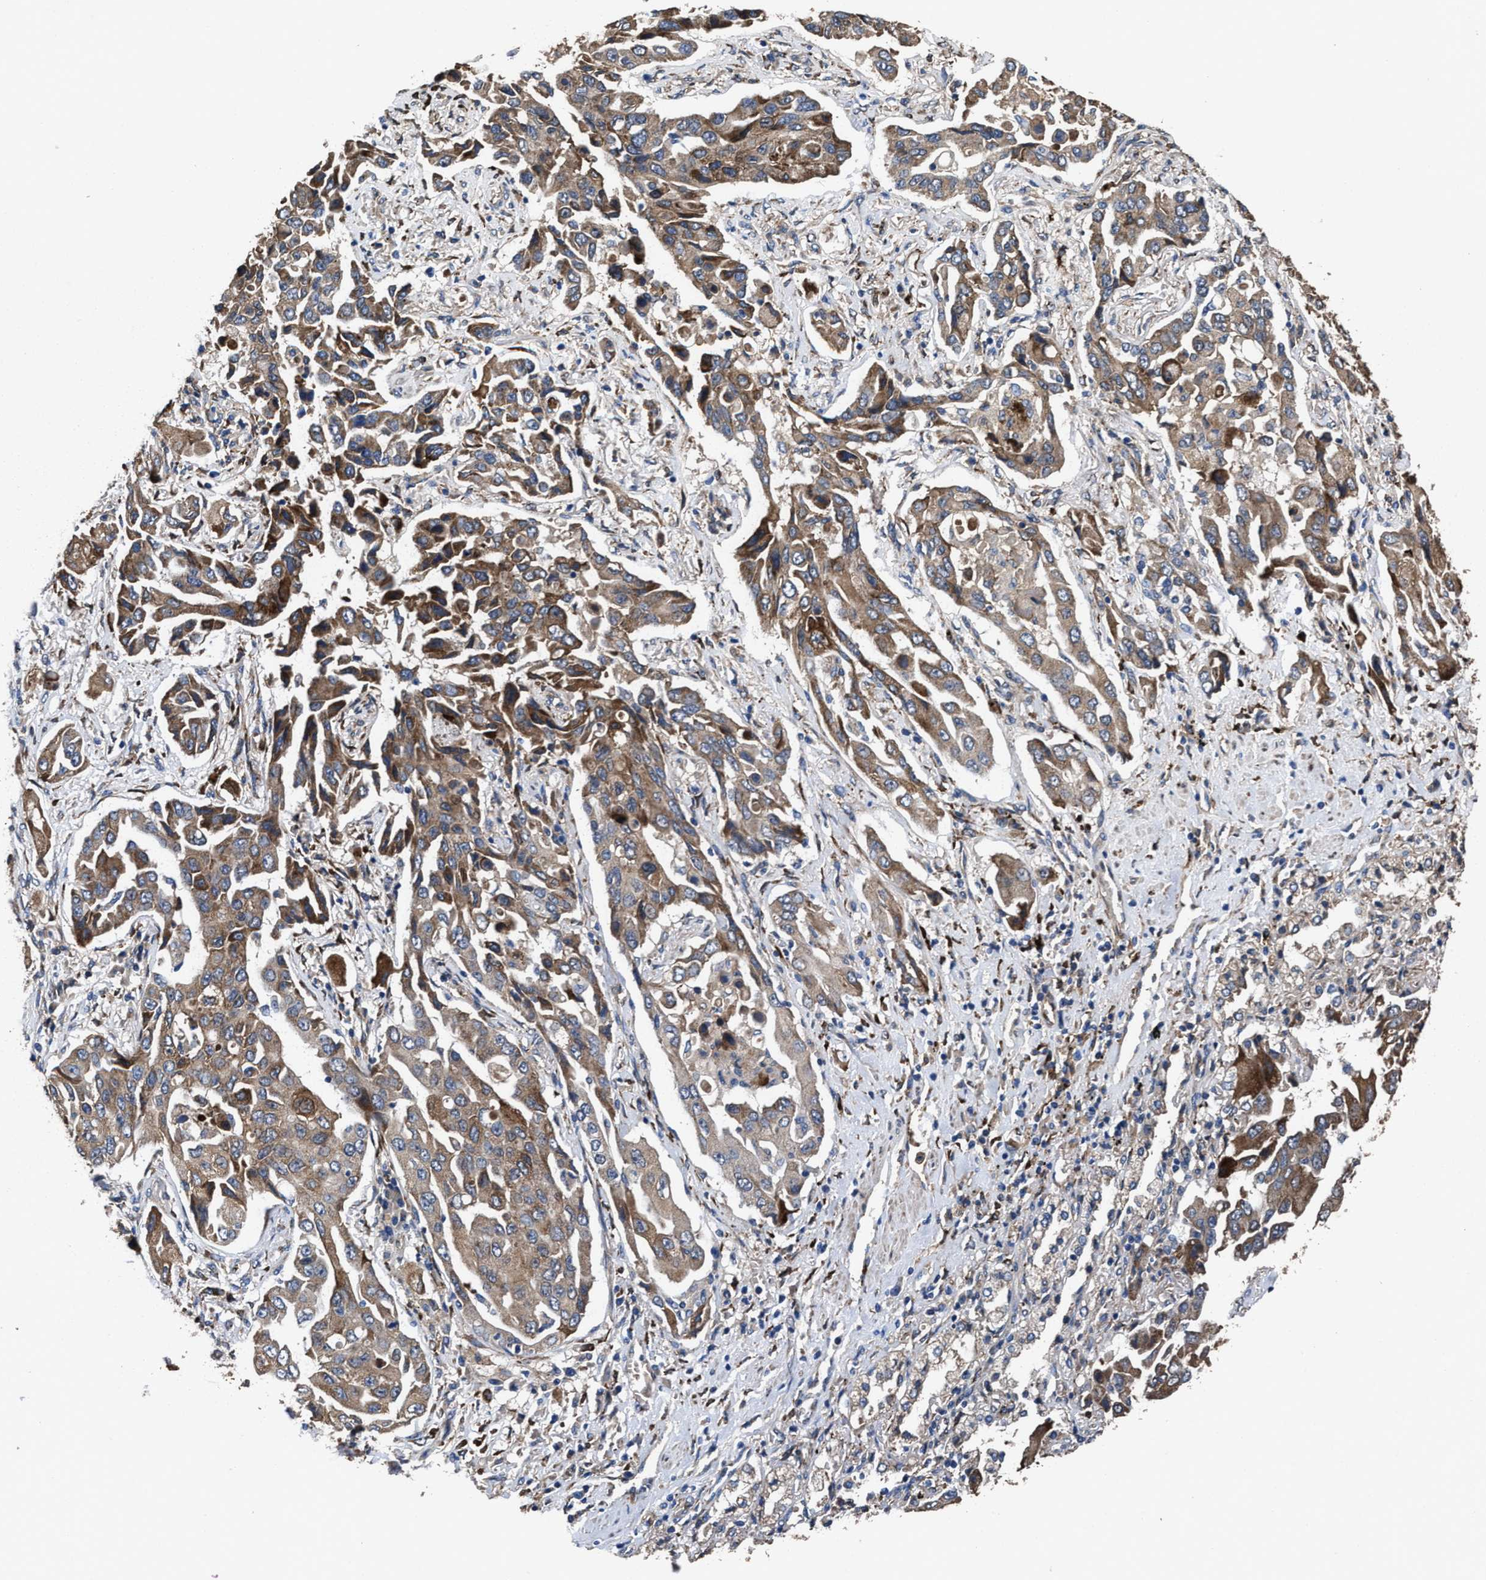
{"staining": {"intensity": "moderate", "quantity": ">75%", "location": "cytoplasmic/membranous"}, "tissue": "lung cancer", "cell_type": "Tumor cells", "image_type": "cancer", "snomed": [{"axis": "morphology", "description": "Adenocarcinoma, NOS"}, {"axis": "topography", "description": "Lung"}], "caption": "Protein expression analysis of human lung cancer (adenocarcinoma) reveals moderate cytoplasmic/membranous staining in about >75% of tumor cells.", "gene": "IDNK", "patient": {"sex": "female", "age": 65}}